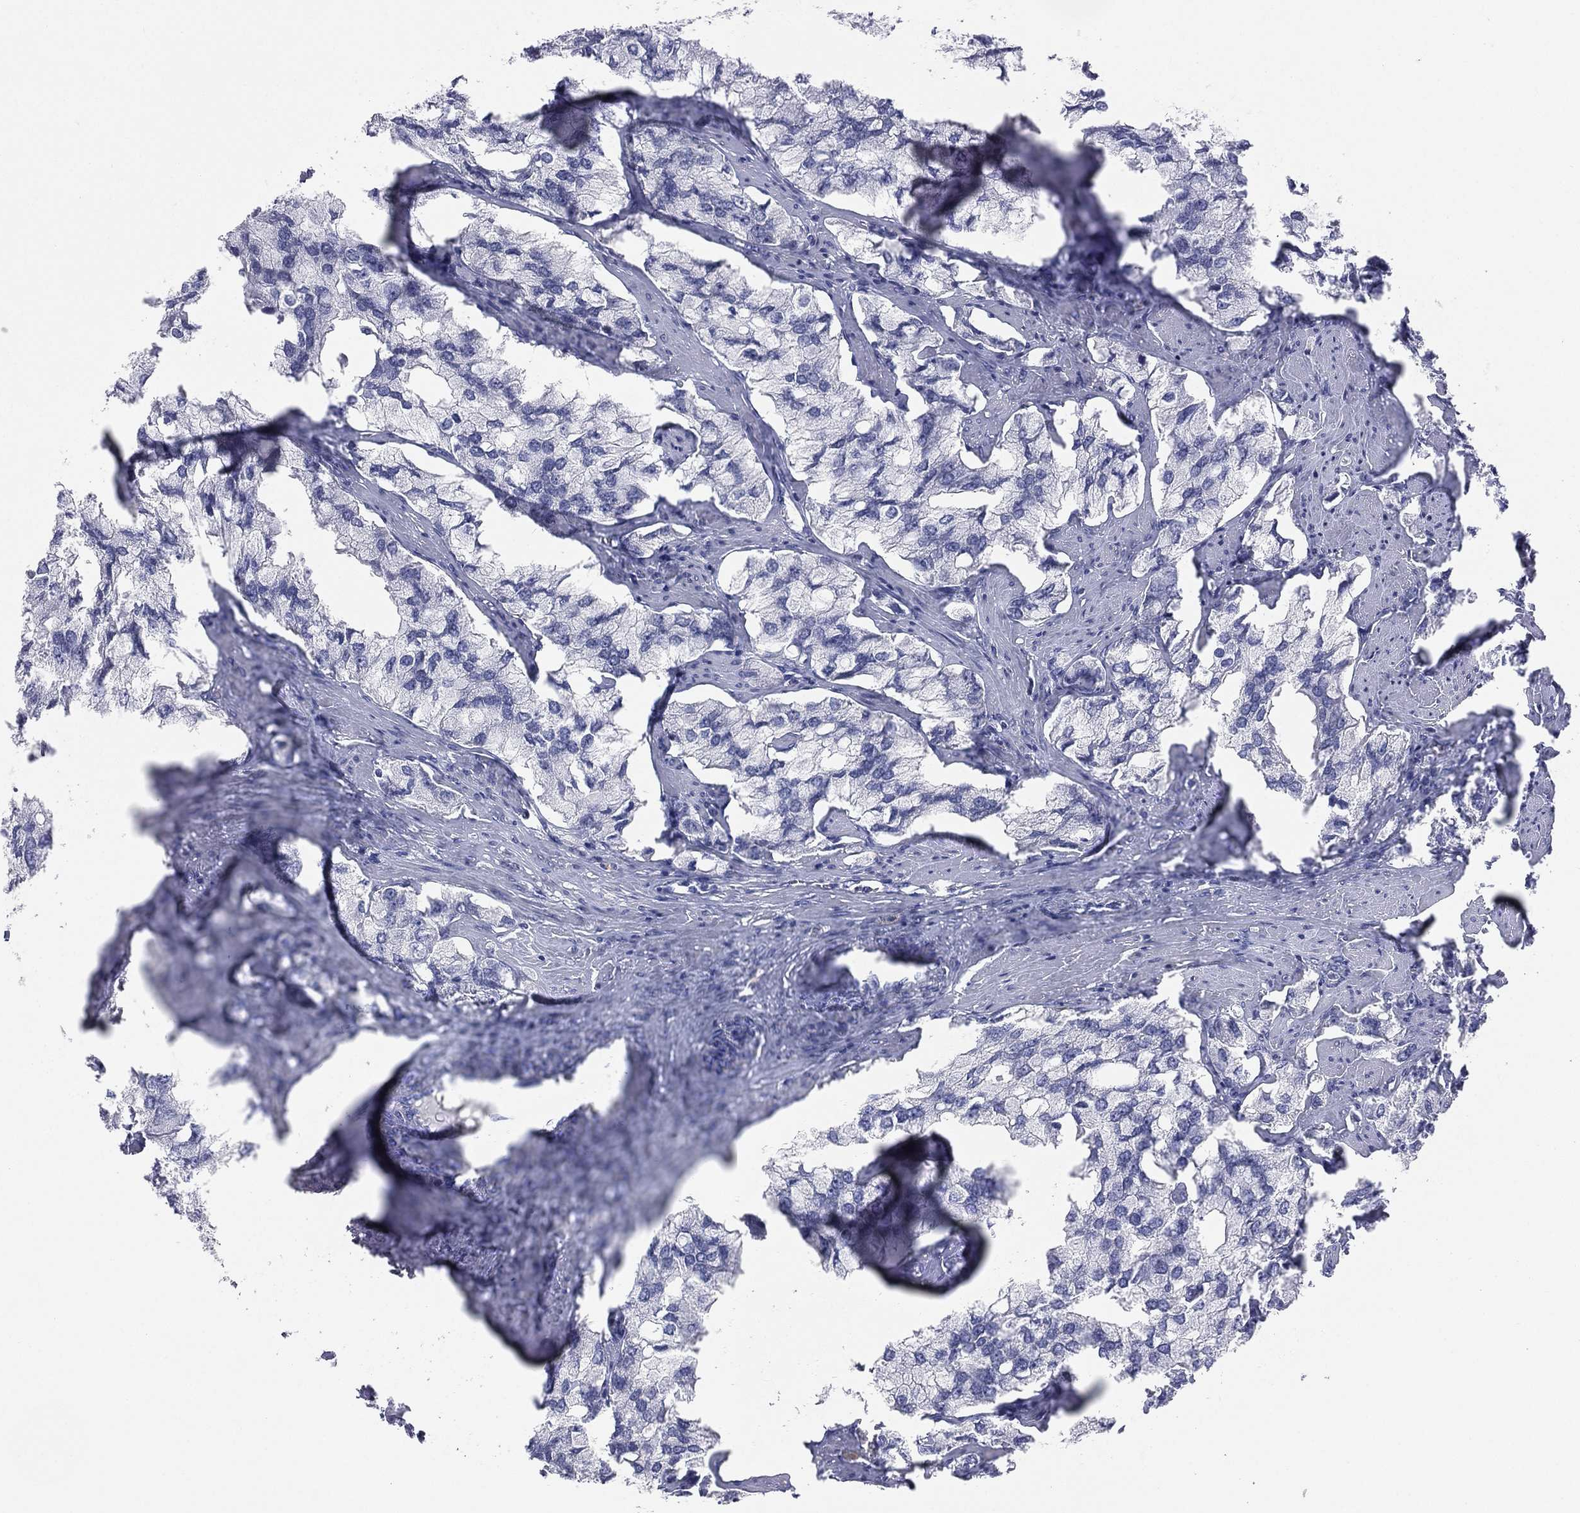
{"staining": {"intensity": "negative", "quantity": "none", "location": "none"}, "tissue": "prostate cancer", "cell_type": "Tumor cells", "image_type": "cancer", "snomed": [{"axis": "morphology", "description": "Adenocarcinoma, NOS"}, {"axis": "topography", "description": "Prostate and seminal vesicle, NOS"}, {"axis": "topography", "description": "Prostate"}], "caption": "Immunohistochemistry (IHC) photomicrograph of human prostate adenocarcinoma stained for a protein (brown), which reveals no staining in tumor cells. (Immunohistochemistry (IHC), brightfield microscopy, high magnification).", "gene": "STK31", "patient": {"sex": "male", "age": 64}}